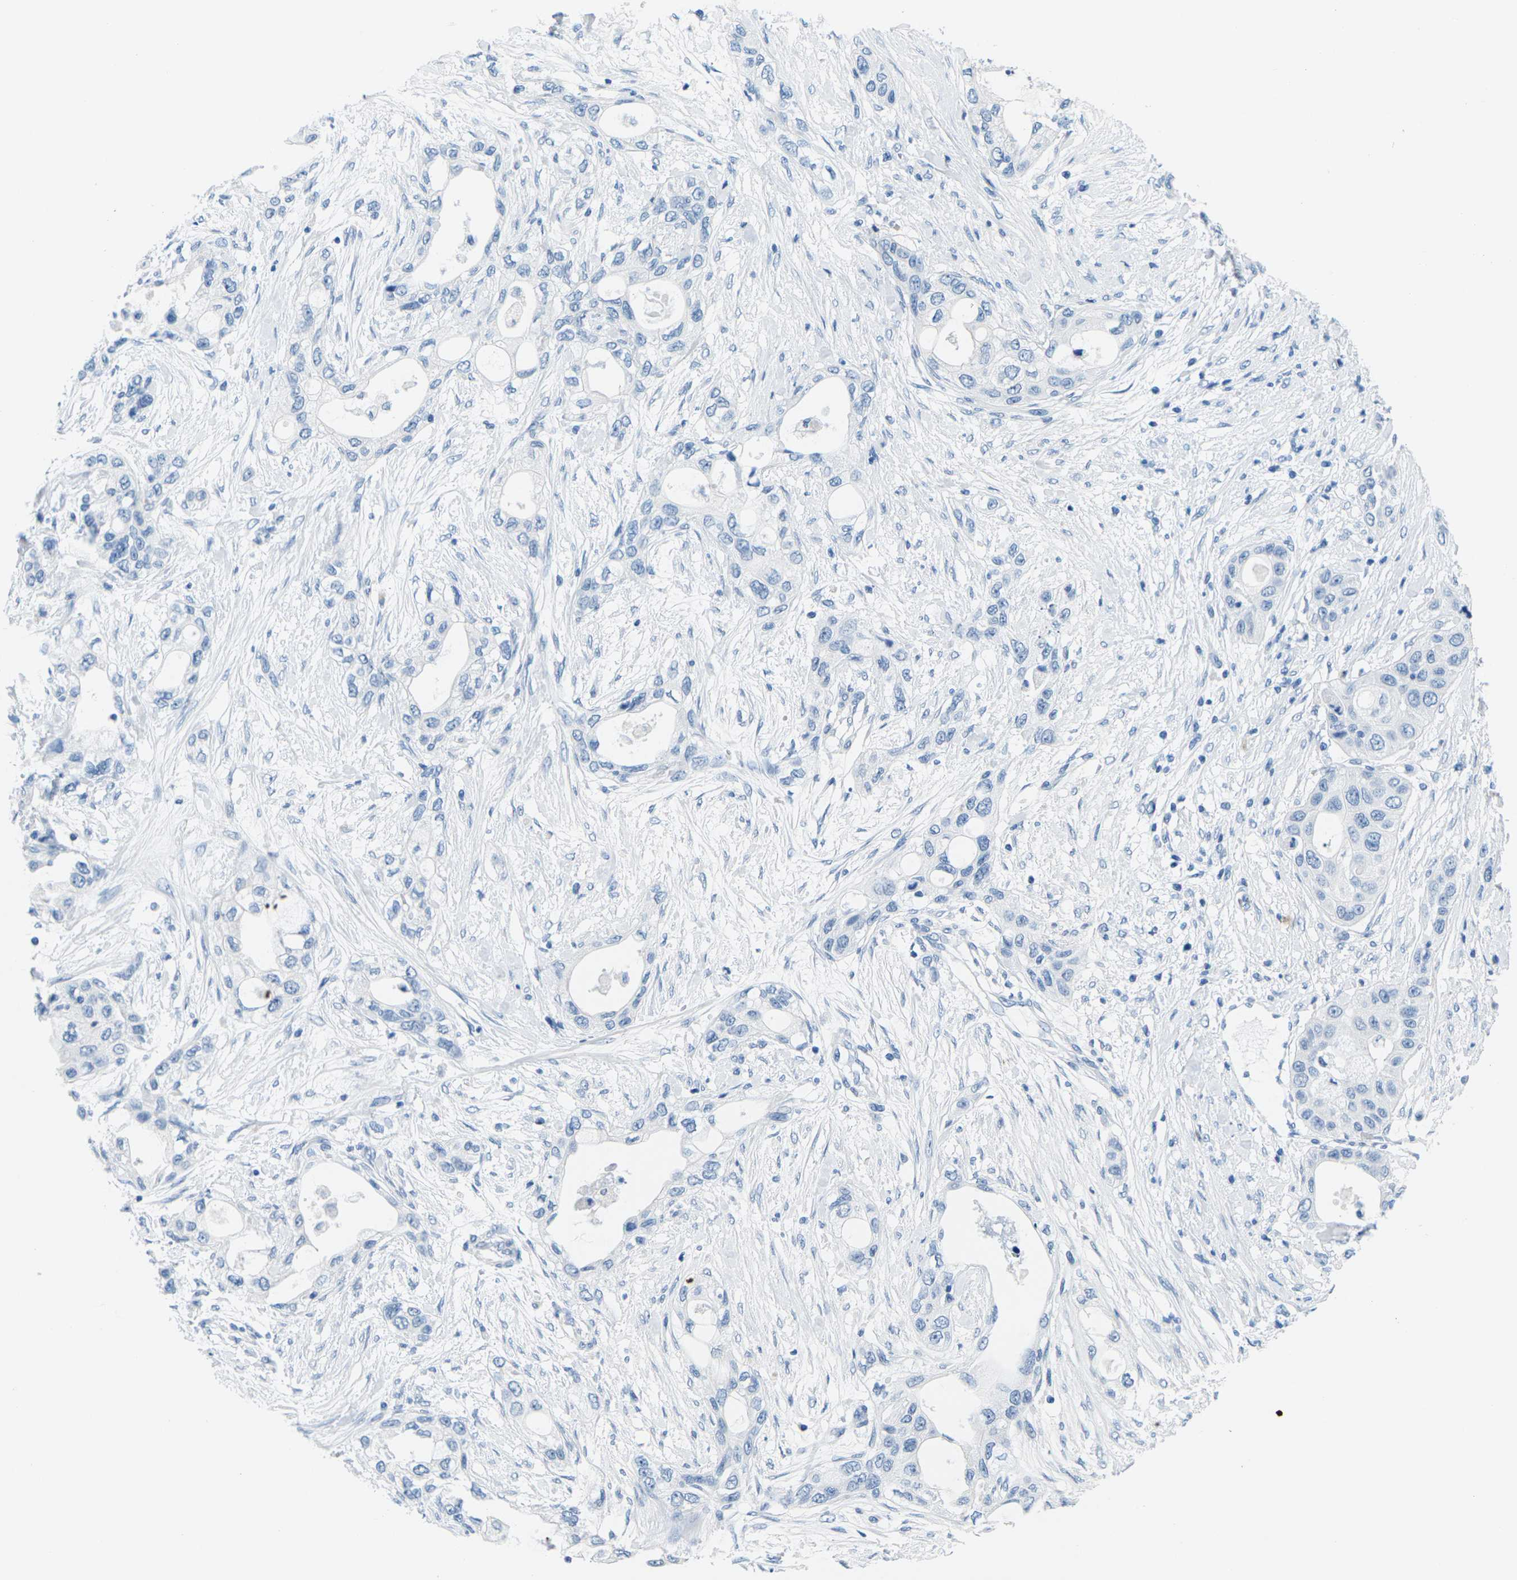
{"staining": {"intensity": "negative", "quantity": "none", "location": "none"}, "tissue": "pancreatic cancer", "cell_type": "Tumor cells", "image_type": "cancer", "snomed": [{"axis": "morphology", "description": "Adenocarcinoma, NOS"}, {"axis": "topography", "description": "Pancreas"}], "caption": "A high-resolution photomicrograph shows immunohistochemistry staining of adenocarcinoma (pancreatic), which demonstrates no significant staining in tumor cells.", "gene": "SLC12A1", "patient": {"sex": "female", "age": 70}}